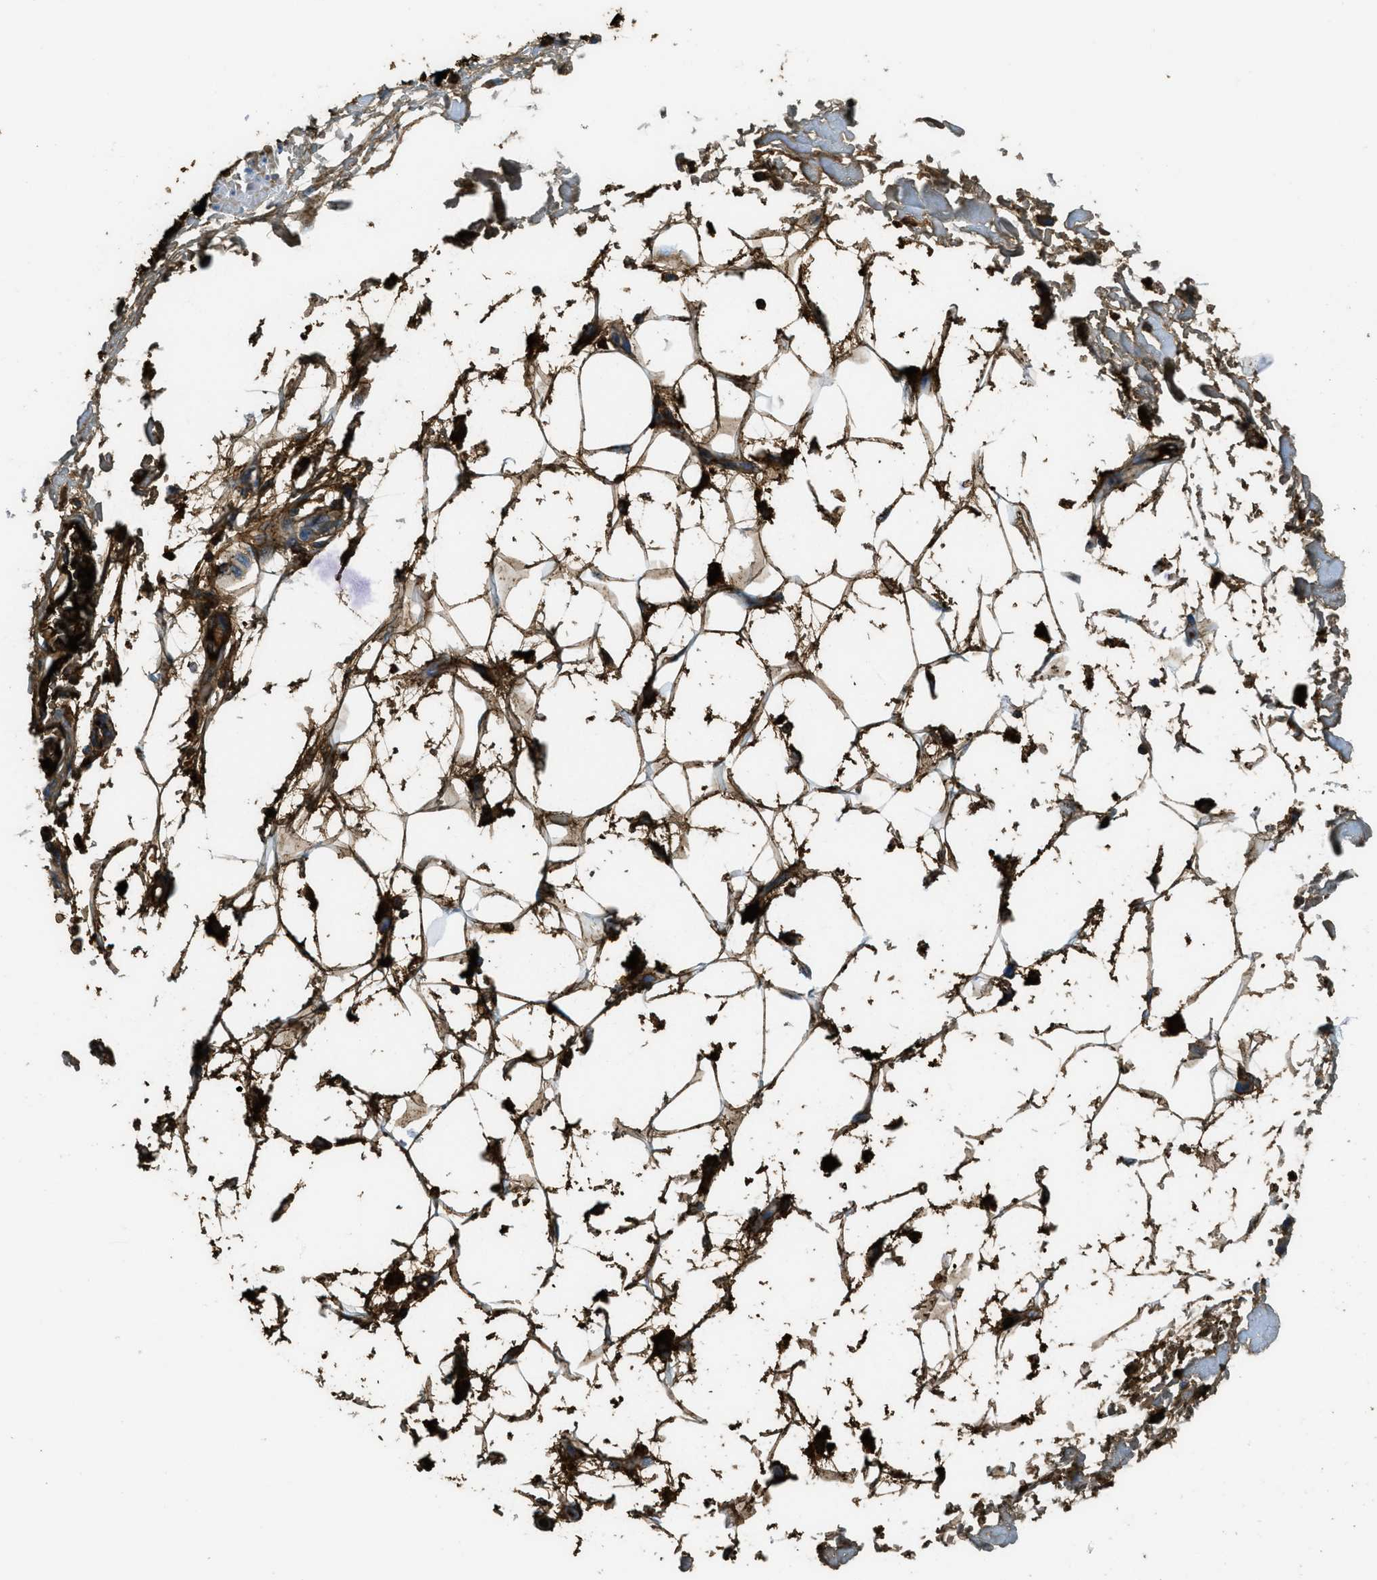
{"staining": {"intensity": "moderate", "quantity": ">75%", "location": "cytoplasmic/membranous"}, "tissue": "adipose tissue", "cell_type": "Adipocytes", "image_type": "normal", "snomed": [{"axis": "morphology", "description": "Normal tissue, NOS"}, {"axis": "morphology", "description": "Squamous cell carcinoma, NOS"}, {"axis": "topography", "description": "Skin"}, {"axis": "topography", "description": "Peripheral nerve tissue"}], "caption": "A micrograph of adipose tissue stained for a protein reveals moderate cytoplasmic/membranous brown staining in adipocytes.", "gene": "TRIM59", "patient": {"sex": "male", "age": 83}}